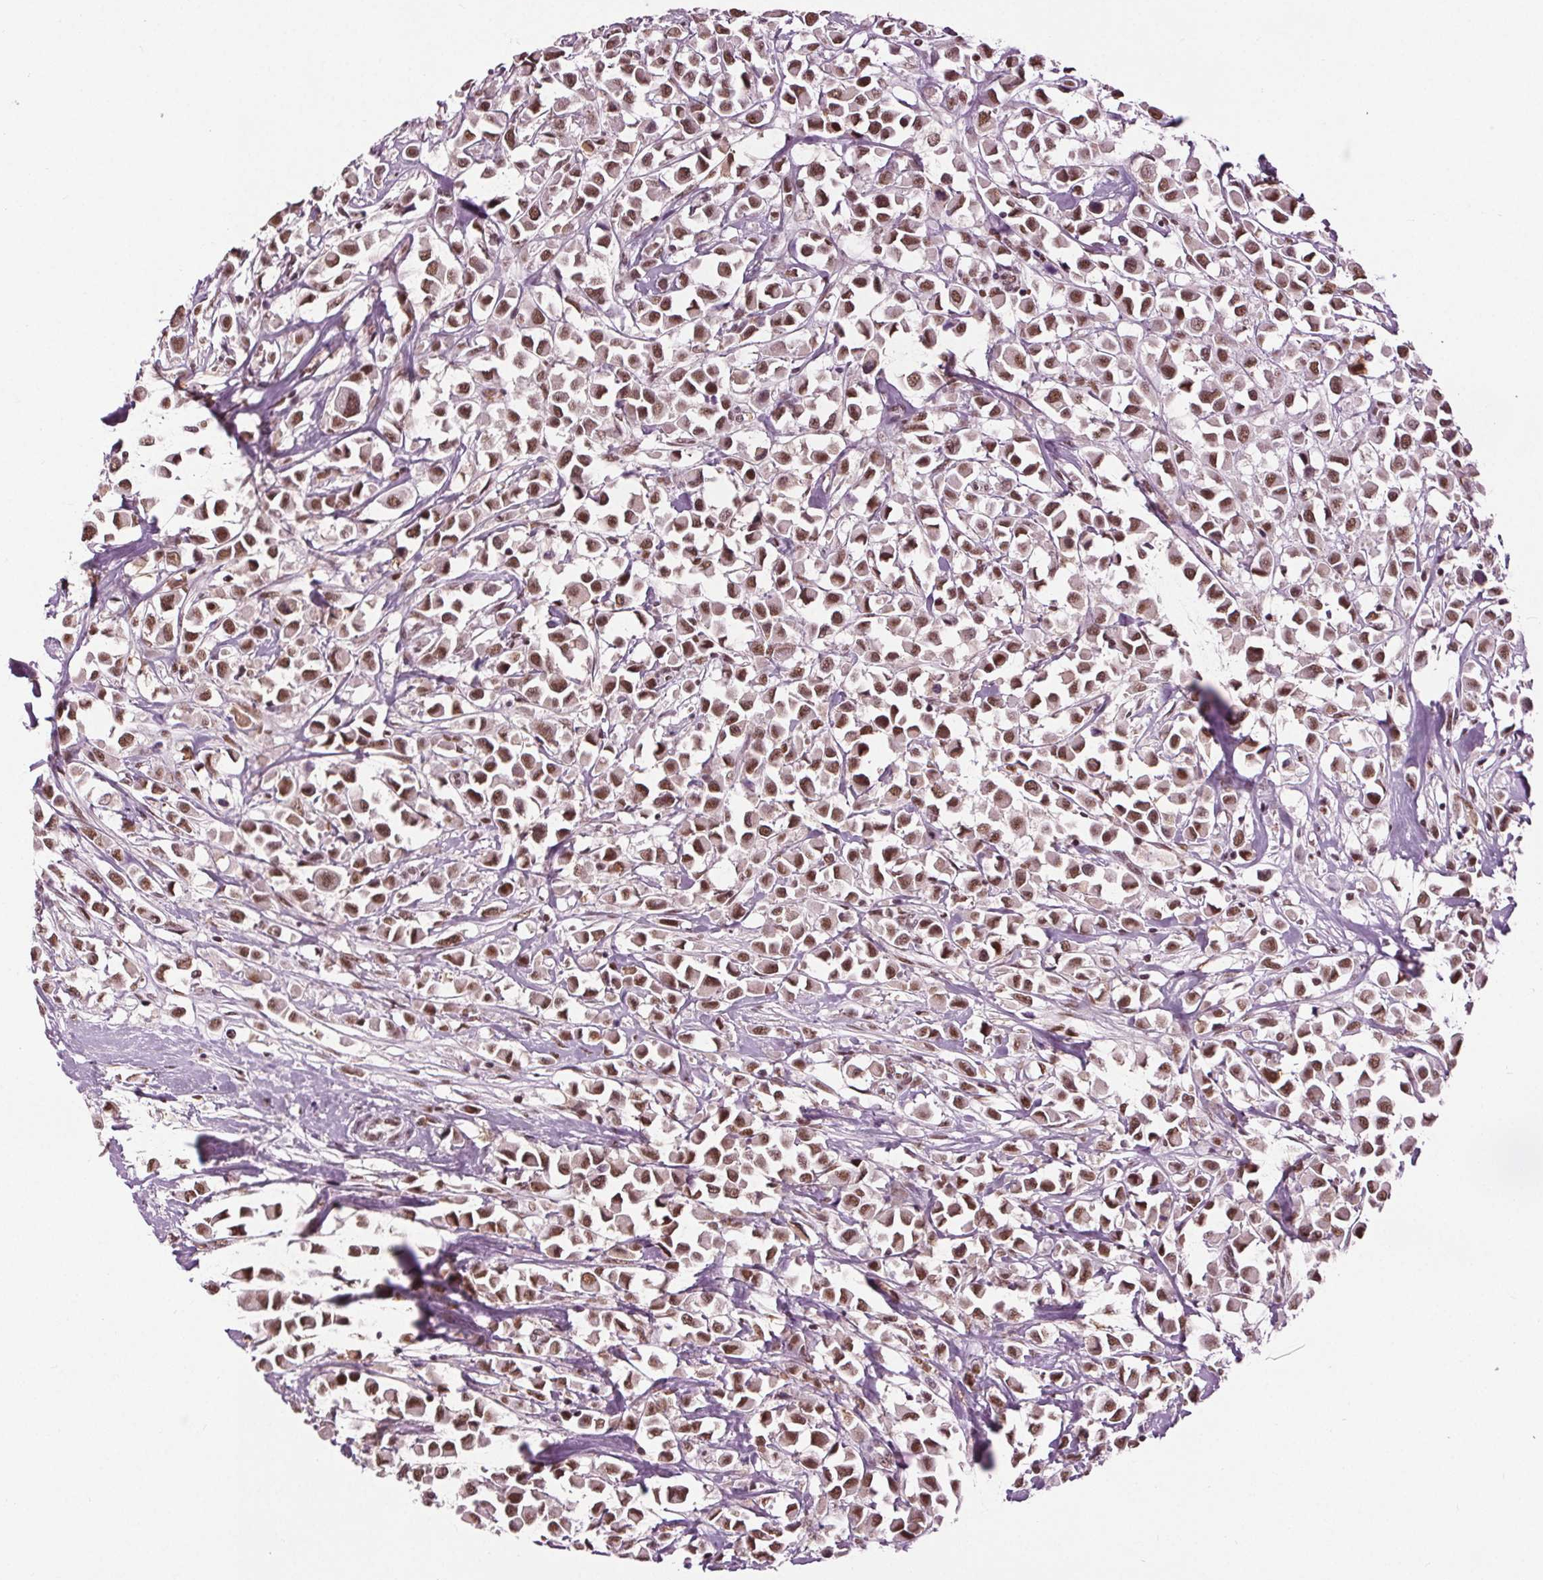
{"staining": {"intensity": "moderate", "quantity": ">75%", "location": "nuclear"}, "tissue": "breast cancer", "cell_type": "Tumor cells", "image_type": "cancer", "snomed": [{"axis": "morphology", "description": "Duct carcinoma"}, {"axis": "topography", "description": "Breast"}], "caption": "The micrograph reveals immunohistochemical staining of breast cancer. There is moderate nuclear staining is identified in about >75% of tumor cells. (Stains: DAB (3,3'-diaminobenzidine) in brown, nuclei in blue, Microscopy: brightfield microscopy at high magnification).", "gene": "IWS1", "patient": {"sex": "female", "age": 61}}